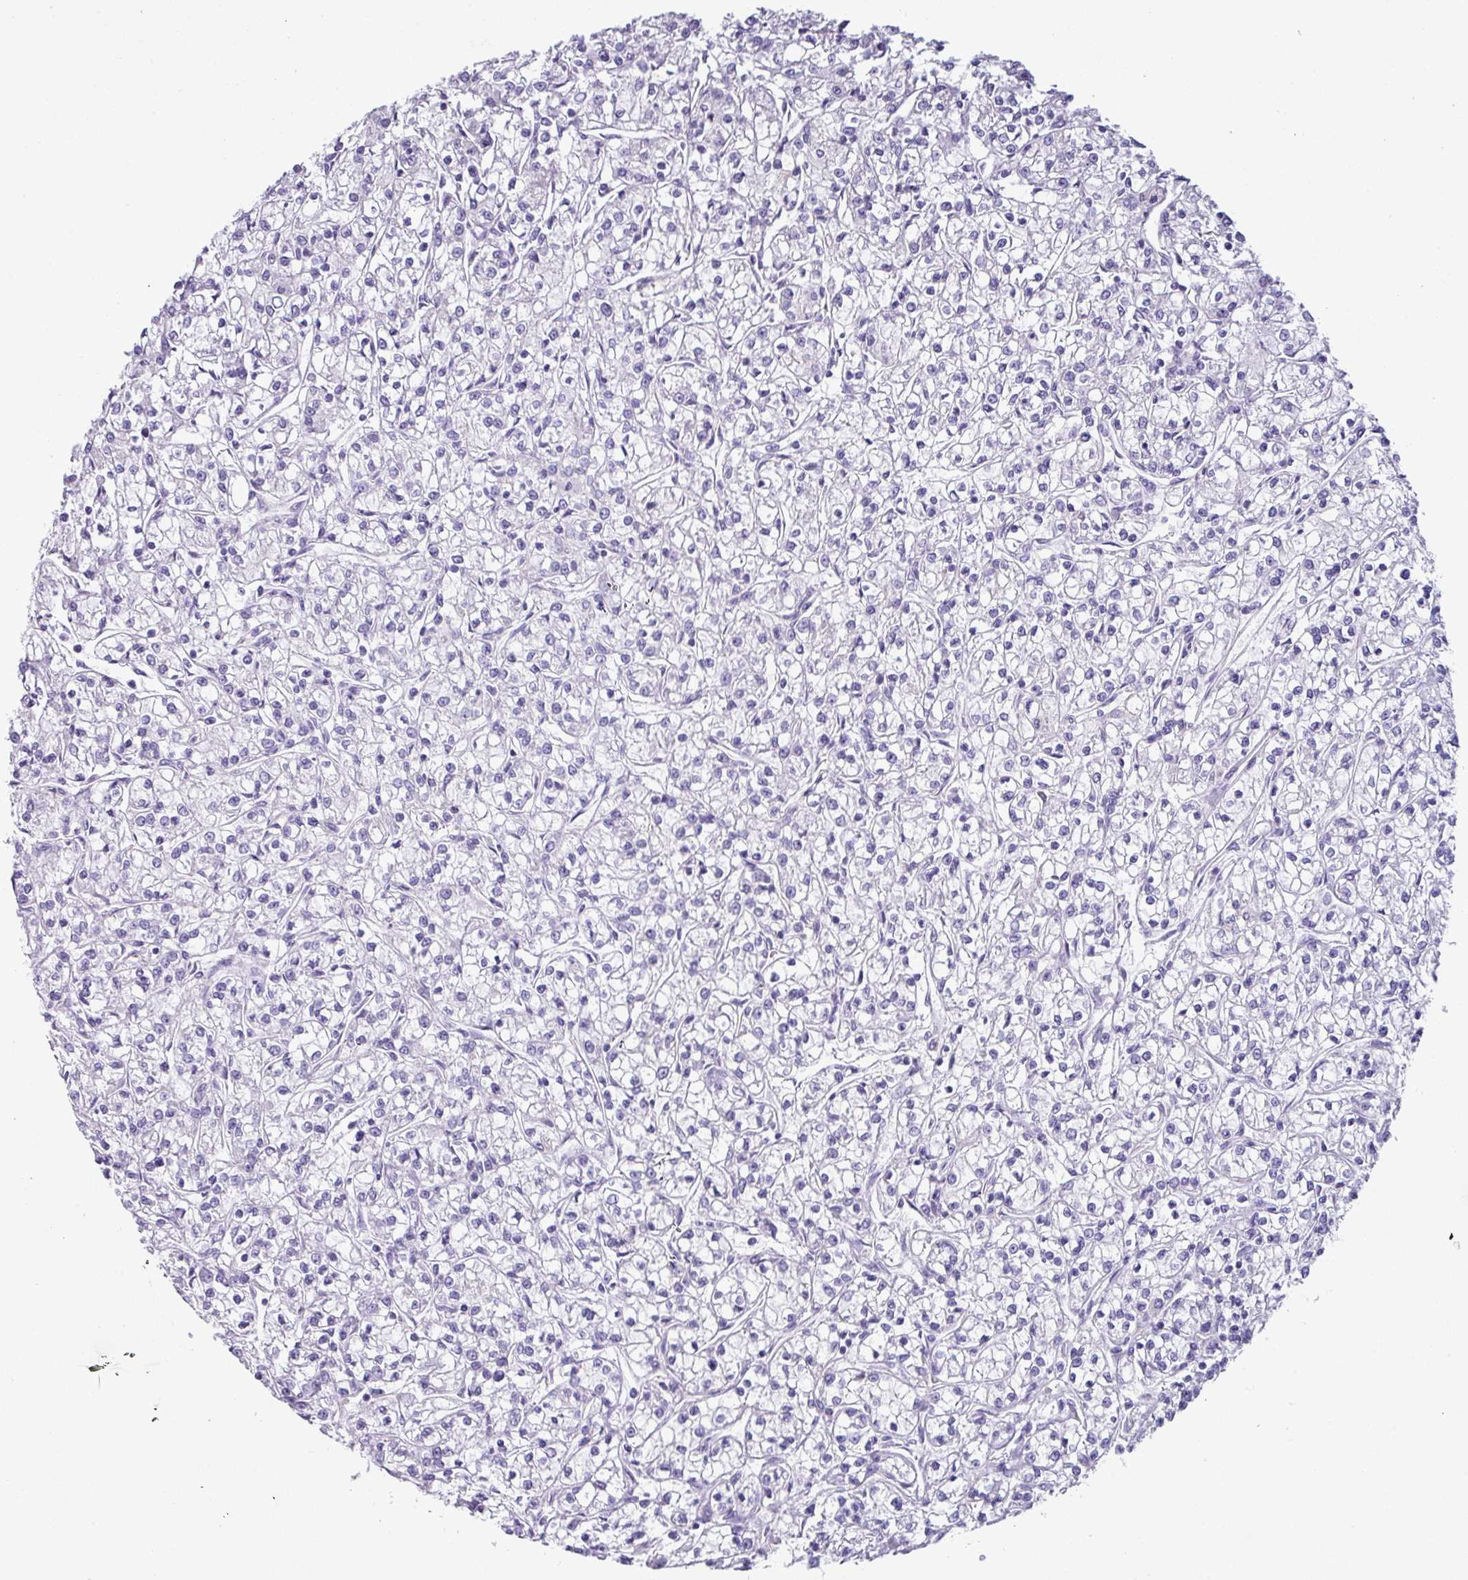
{"staining": {"intensity": "negative", "quantity": "none", "location": "none"}, "tissue": "renal cancer", "cell_type": "Tumor cells", "image_type": "cancer", "snomed": [{"axis": "morphology", "description": "Adenocarcinoma, NOS"}, {"axis": "topography", "description": "Kidney"}], "caption": "Immunohistochemical staining of renal cancer reveals no significant positivity in tumor cells. (Stains: DAB IHC with hematoxylin counter stain, Microscopy: brightfield microscopy at high magnification).", "gene": "NCCRP1", "patient": {"sex": "female", "age": 59}}